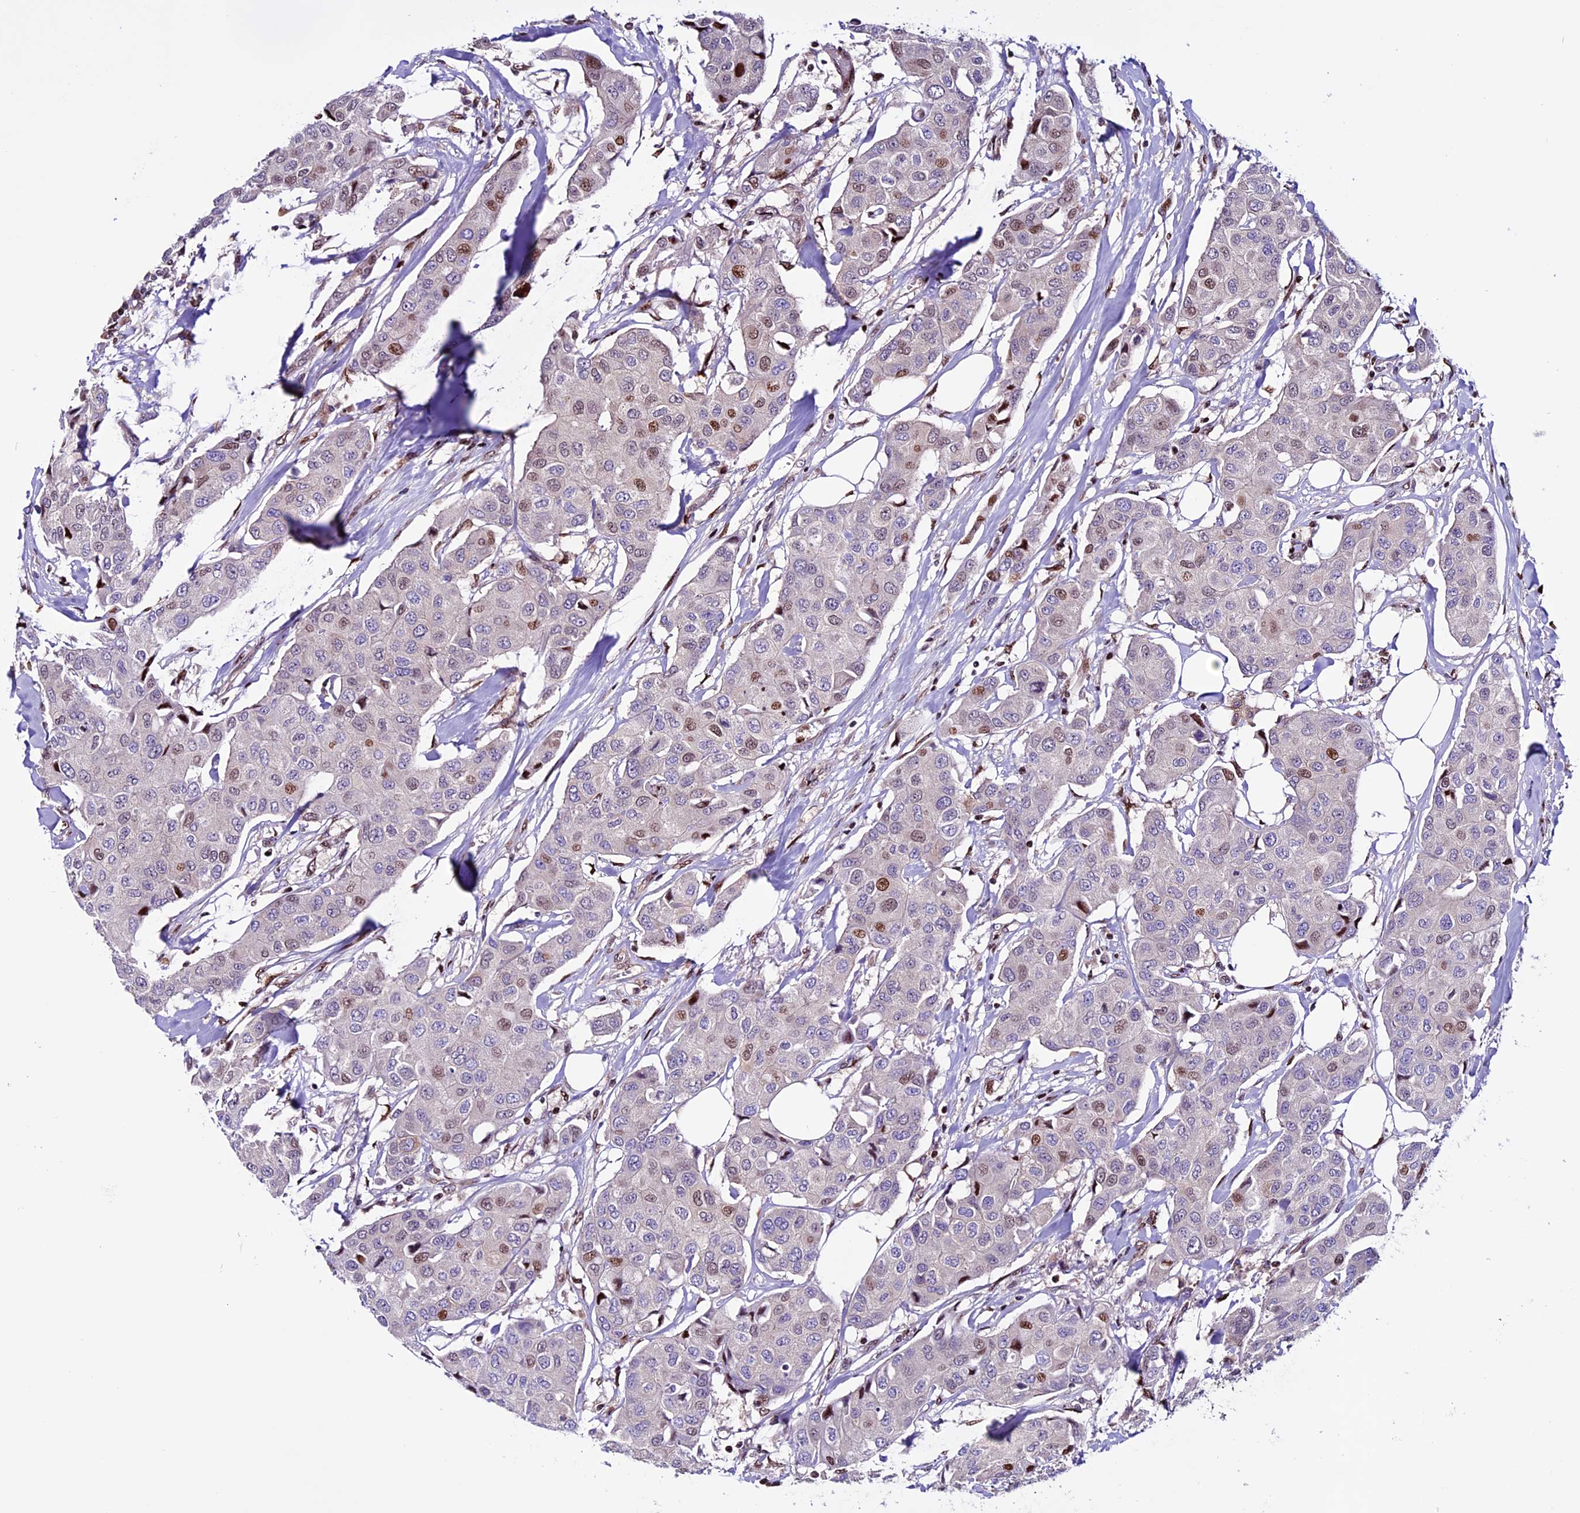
{"staining": {"intensity": "moderate", "quantity": "<25%", "location": "nuclear"}, "tissue": "breast cancer", "cell_type": "Tumor cells", "image_type": "cancer", "snomed": [{"axis": "morphology", "description": "Duct carcinoma"}, {"axis": "topography", "description": "Breast"}], "caption": "An IHC micrograph of tumor tissue is shown. Protein staining in brown labels moderate nuclear positivity in intraductal carcinoma (breast) within tumor cells.", "gene": "RINL", "patient": {"sex": "female", "age": 80}}